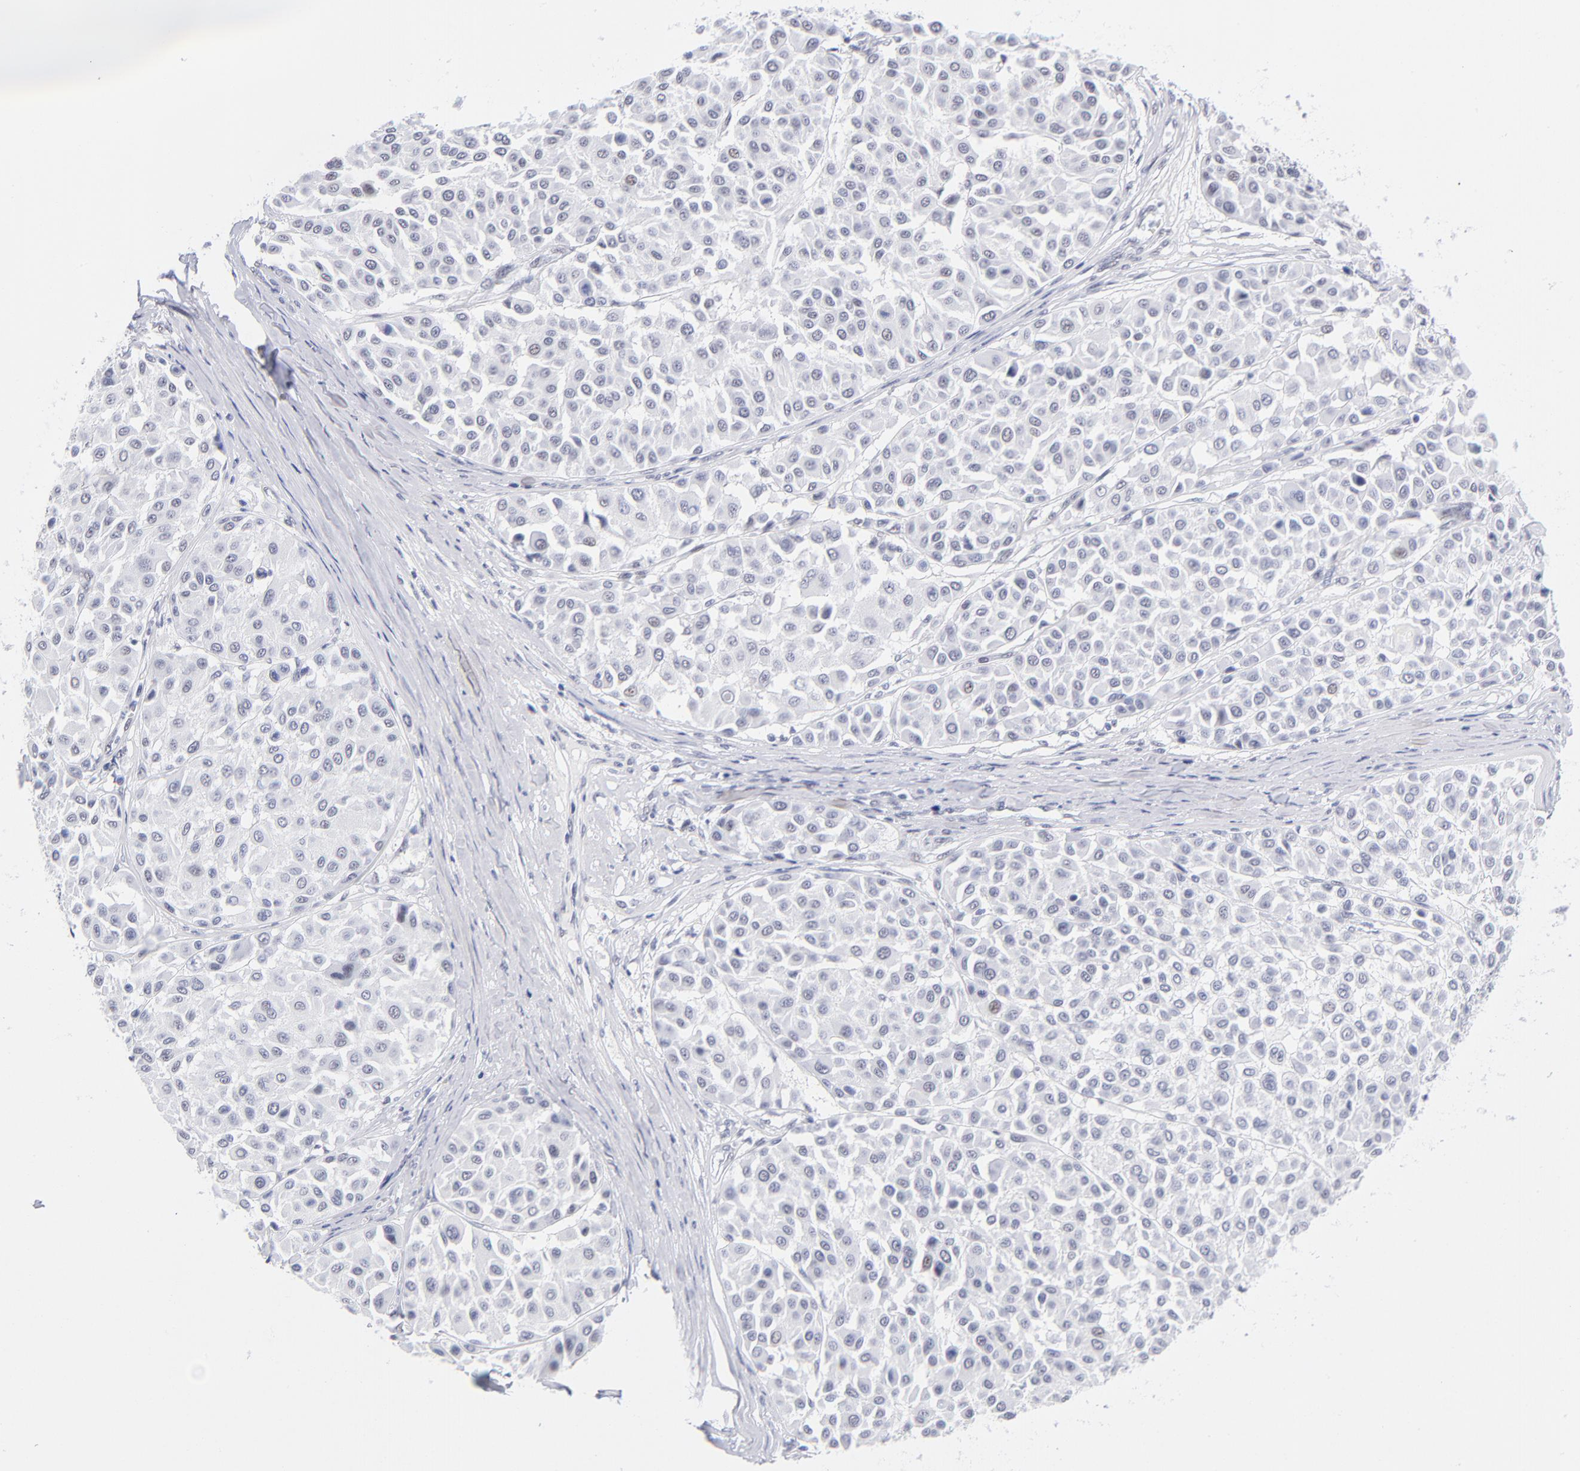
{"staining": {"intensity": "weak", "quantity": "<25%", "location": "nuclear"}, "tissue": "melanoma", "cell_type": "Tumor cells", "image_type": "cancer", "snomed": [{"axis": "morphology", "description": "Malignant melanoma, Metastatic site"}, {"axis": "topography", "description": "Soft tissue"}], "caption": "Tumor cells show no significant positivity in malignant melanoma (metastatic site).", "gene": "SNRPB", "patient": {"sex": "male", "age": 41}}